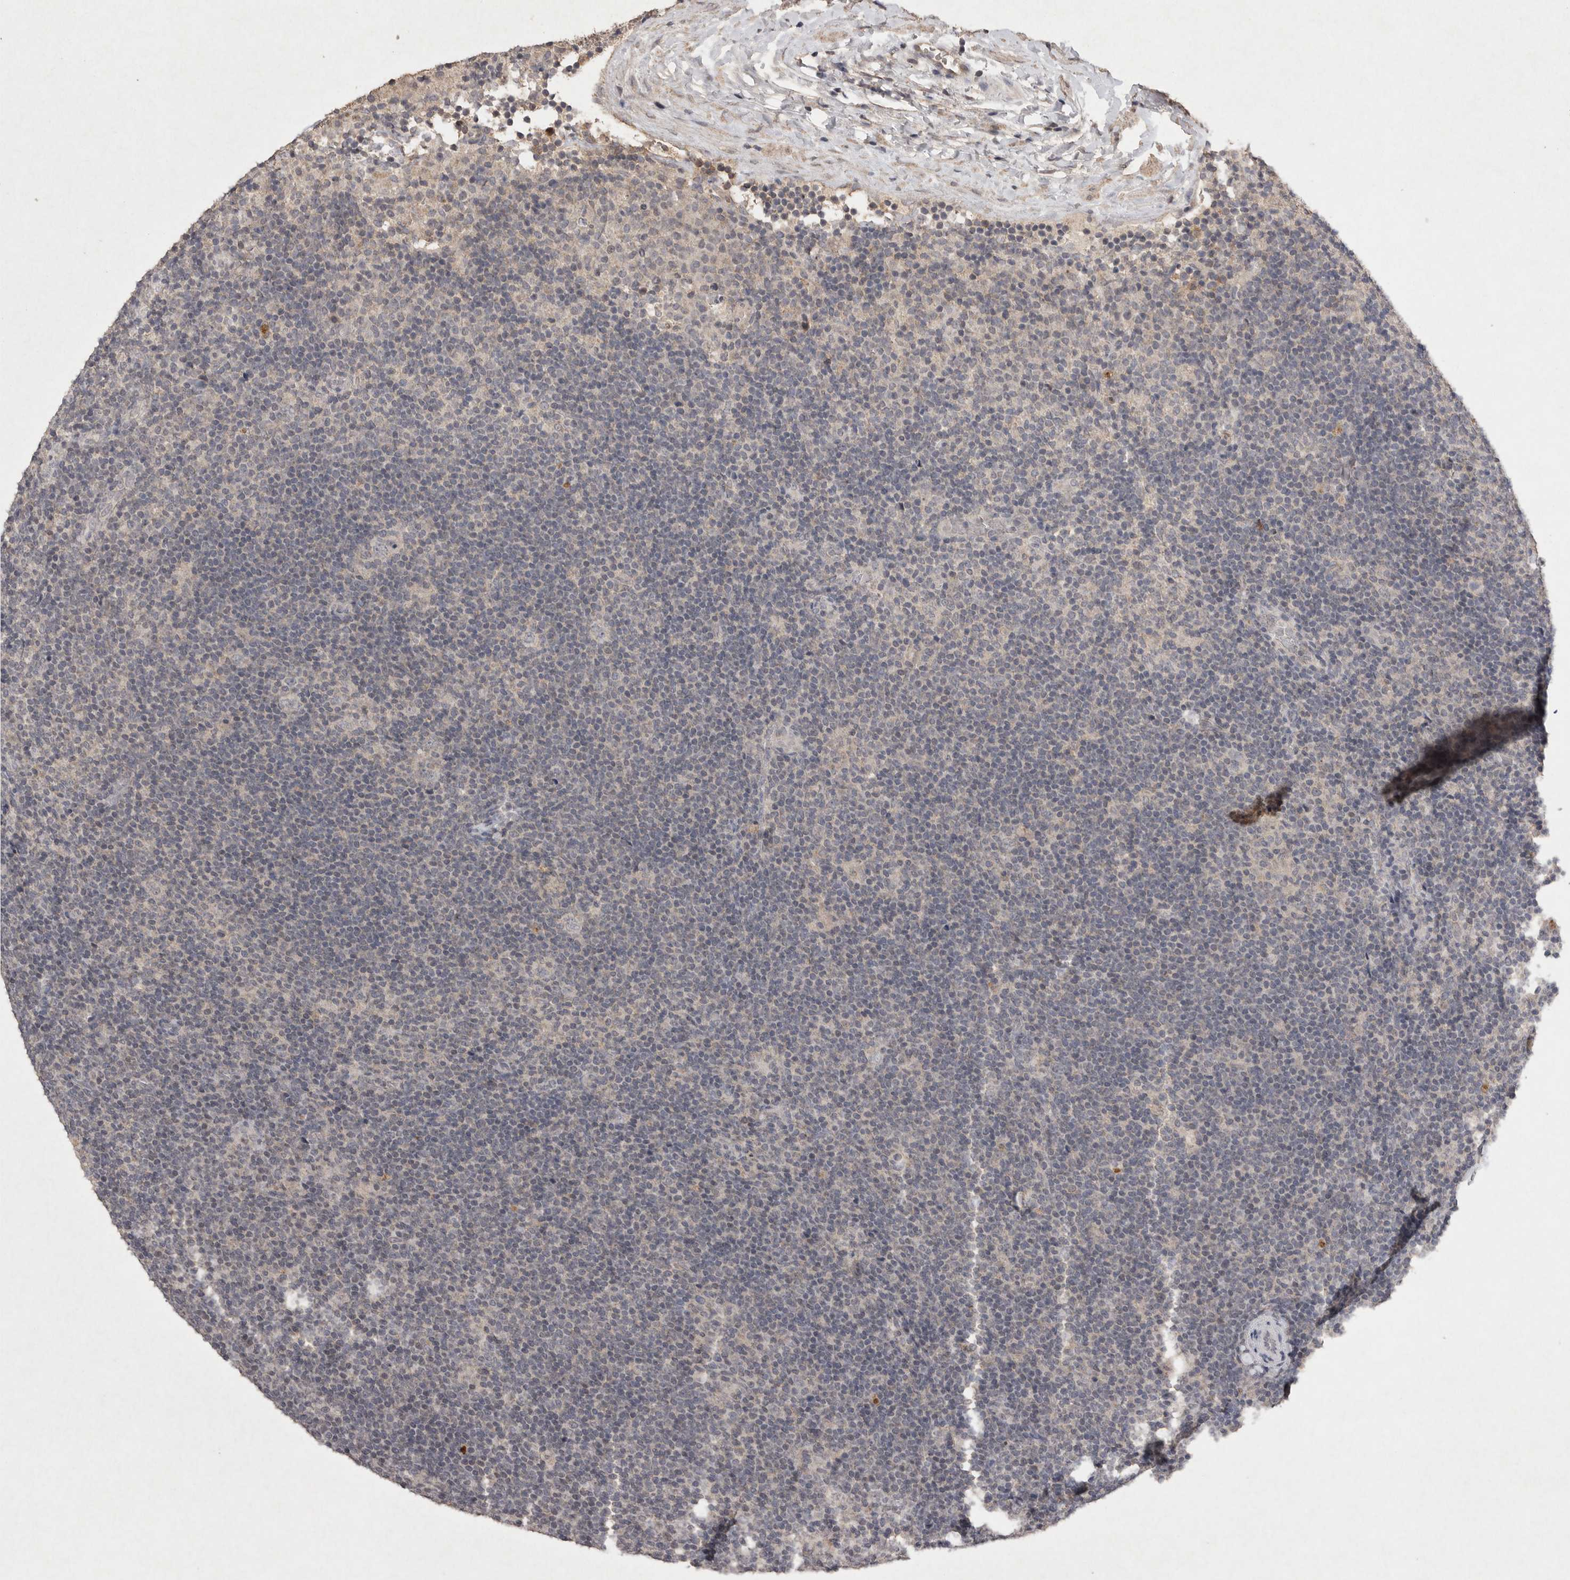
{"staining": {"intensity": "negative", "quantity": "none", "location": "none"}, "tissue": "lymphoma", "cell_type": "Tumor cells", "image_type": "cancer", "snomed": [{"axis": "morphology", "description": "Hodgkin's disease, NOS"}, {"axis": "topography", "description": "Lymph node"}], "caption": "The micrograph exhibits no staining of tumor cells in lymphoma.", "gene": "APLNR", "patient": {"sex": "female", "age": 57}}